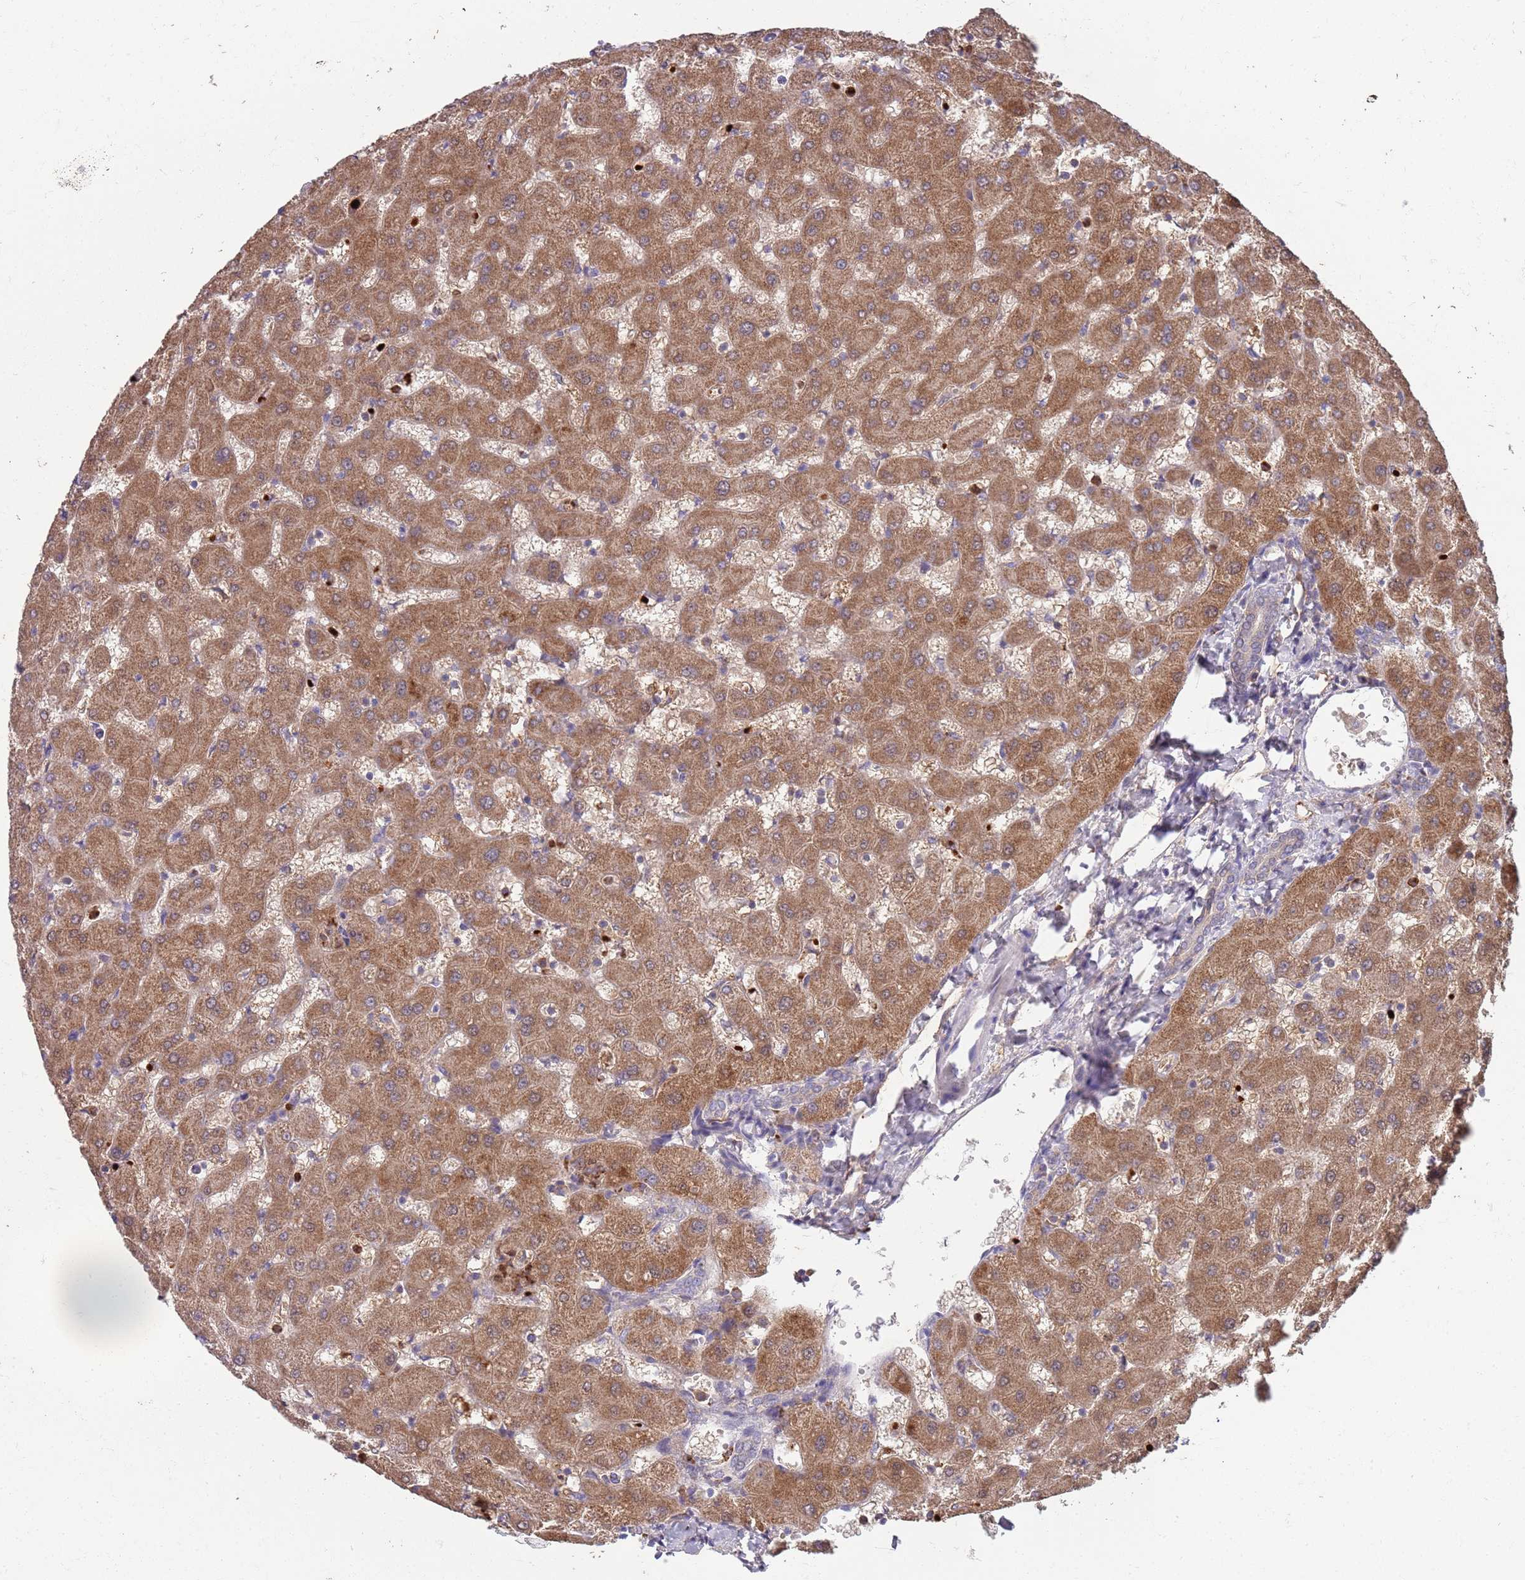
{"staining": {"intensity": "moderate", "quantity": "<25%", "location": "cytoplasmic/membranous"}, "tissue": "liver", "cell_type": "Cholangiocytes", "image_type": "normal", "snomed": [{"axis": "morphology", "description": "Normal tissue, NOS"}, {"axis": "topography", "description": "Liver"}], "caption": "The micrograph exhibits immunohistochemical staining of normal liver. There is moderate cytoplasmic/membranous expression is identified in about <25% of cholangiocytes.", "gene": "DDT", "patient": {"sex": "female", "age": 63}}